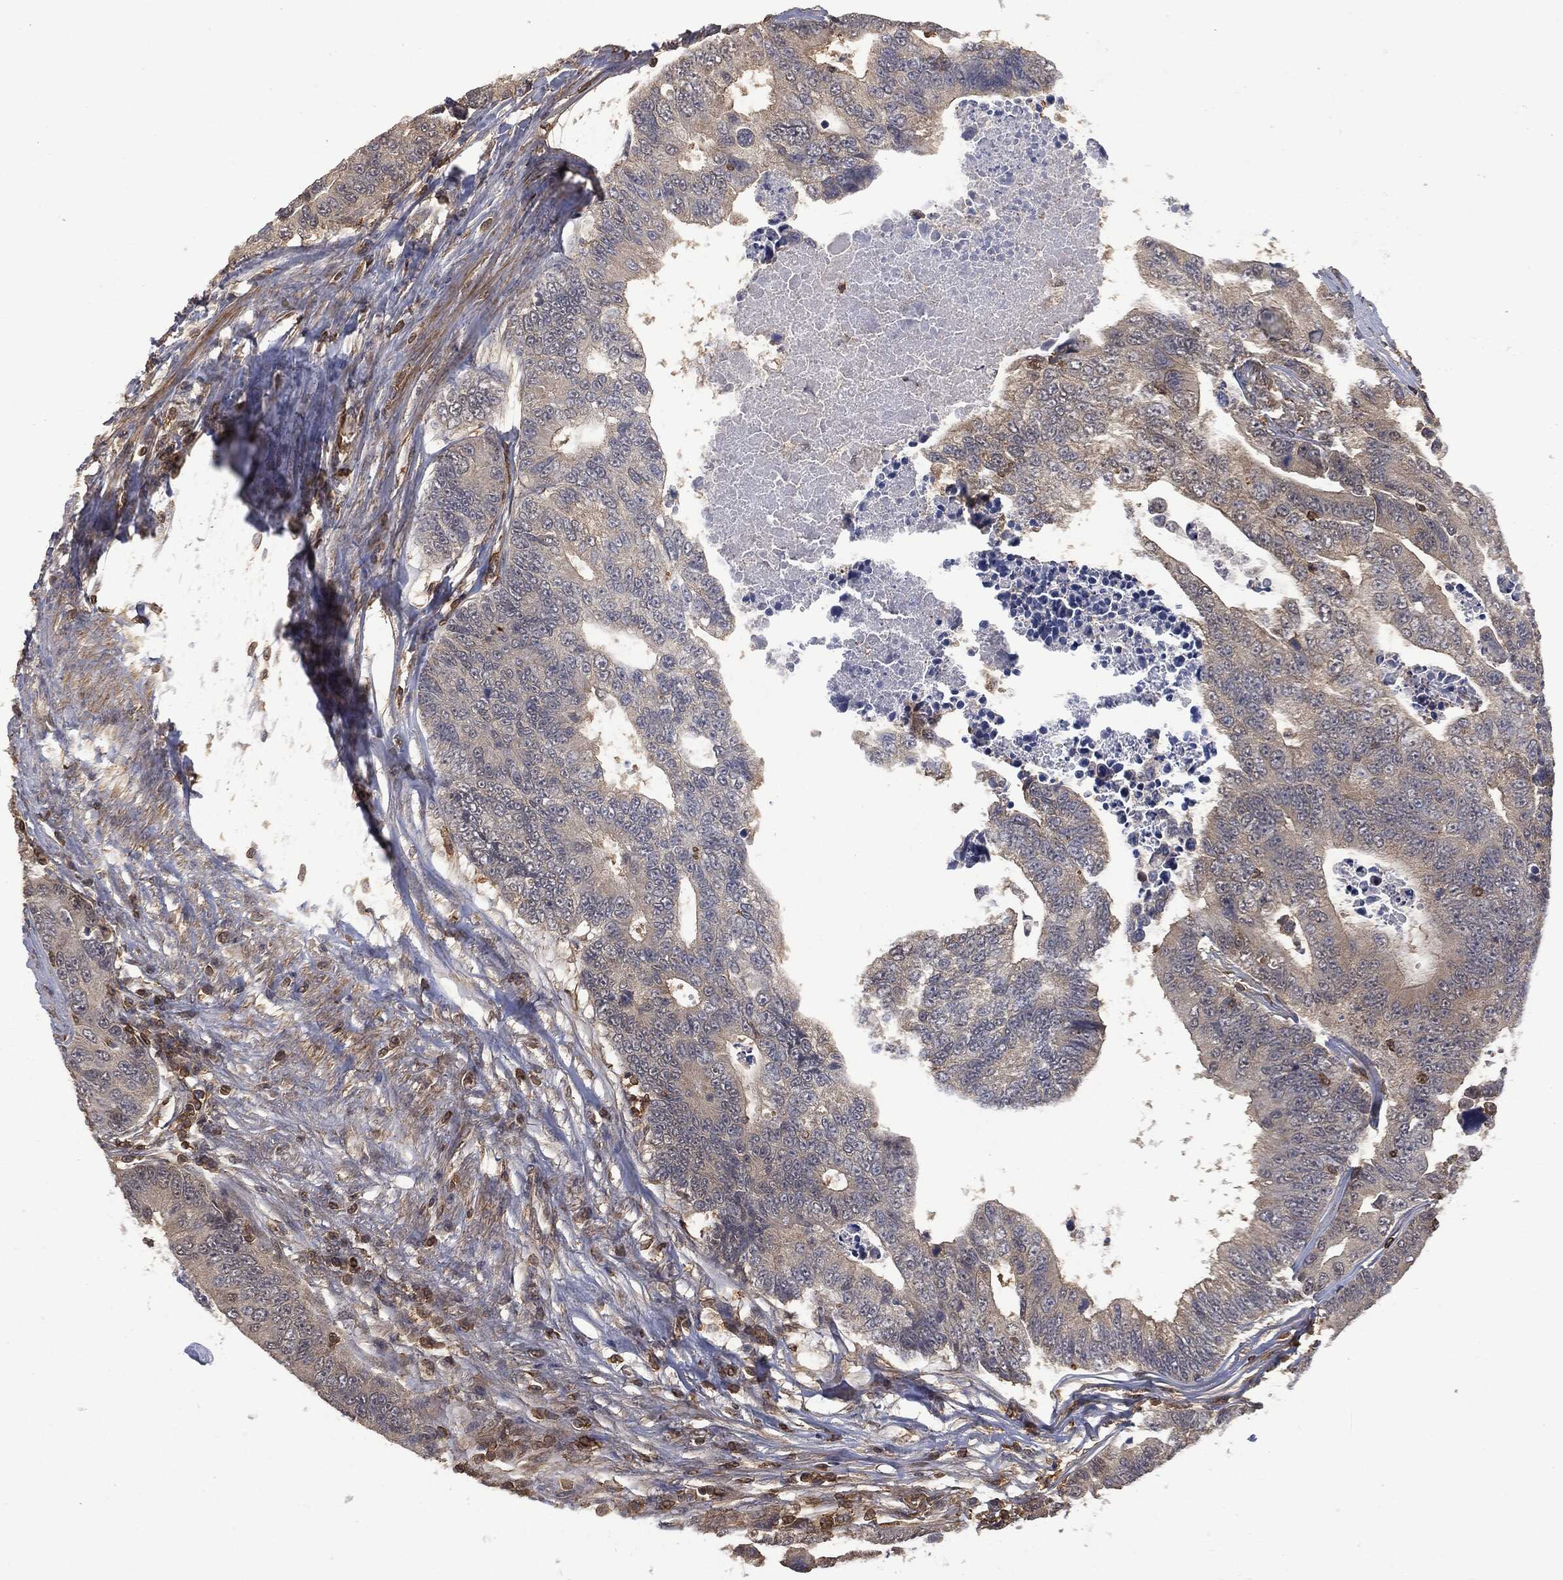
{"staining": {"intensity": "negative", "quantity": "none", "location": "none"}, "tissue": "colorectal cancer", "cell_type": "Tumor cells", "image_type": "cancer", "snomed": [{"axis": "morphology", "description": "Adenocarcinoma, NOS"}, {"axis": "topography", "description": "Colon"}], "caption": "Immunohistochemistry (IHC) micrograph of colorectal cancer (adenocarcinoma) stained for a protein (brown), which displays no positivity in tumor cells. (DAB immunohistochemistry with hematoxylin counter stain).", "gene": "PSMB10", "patient": {"sex": "female", "age": 72}}